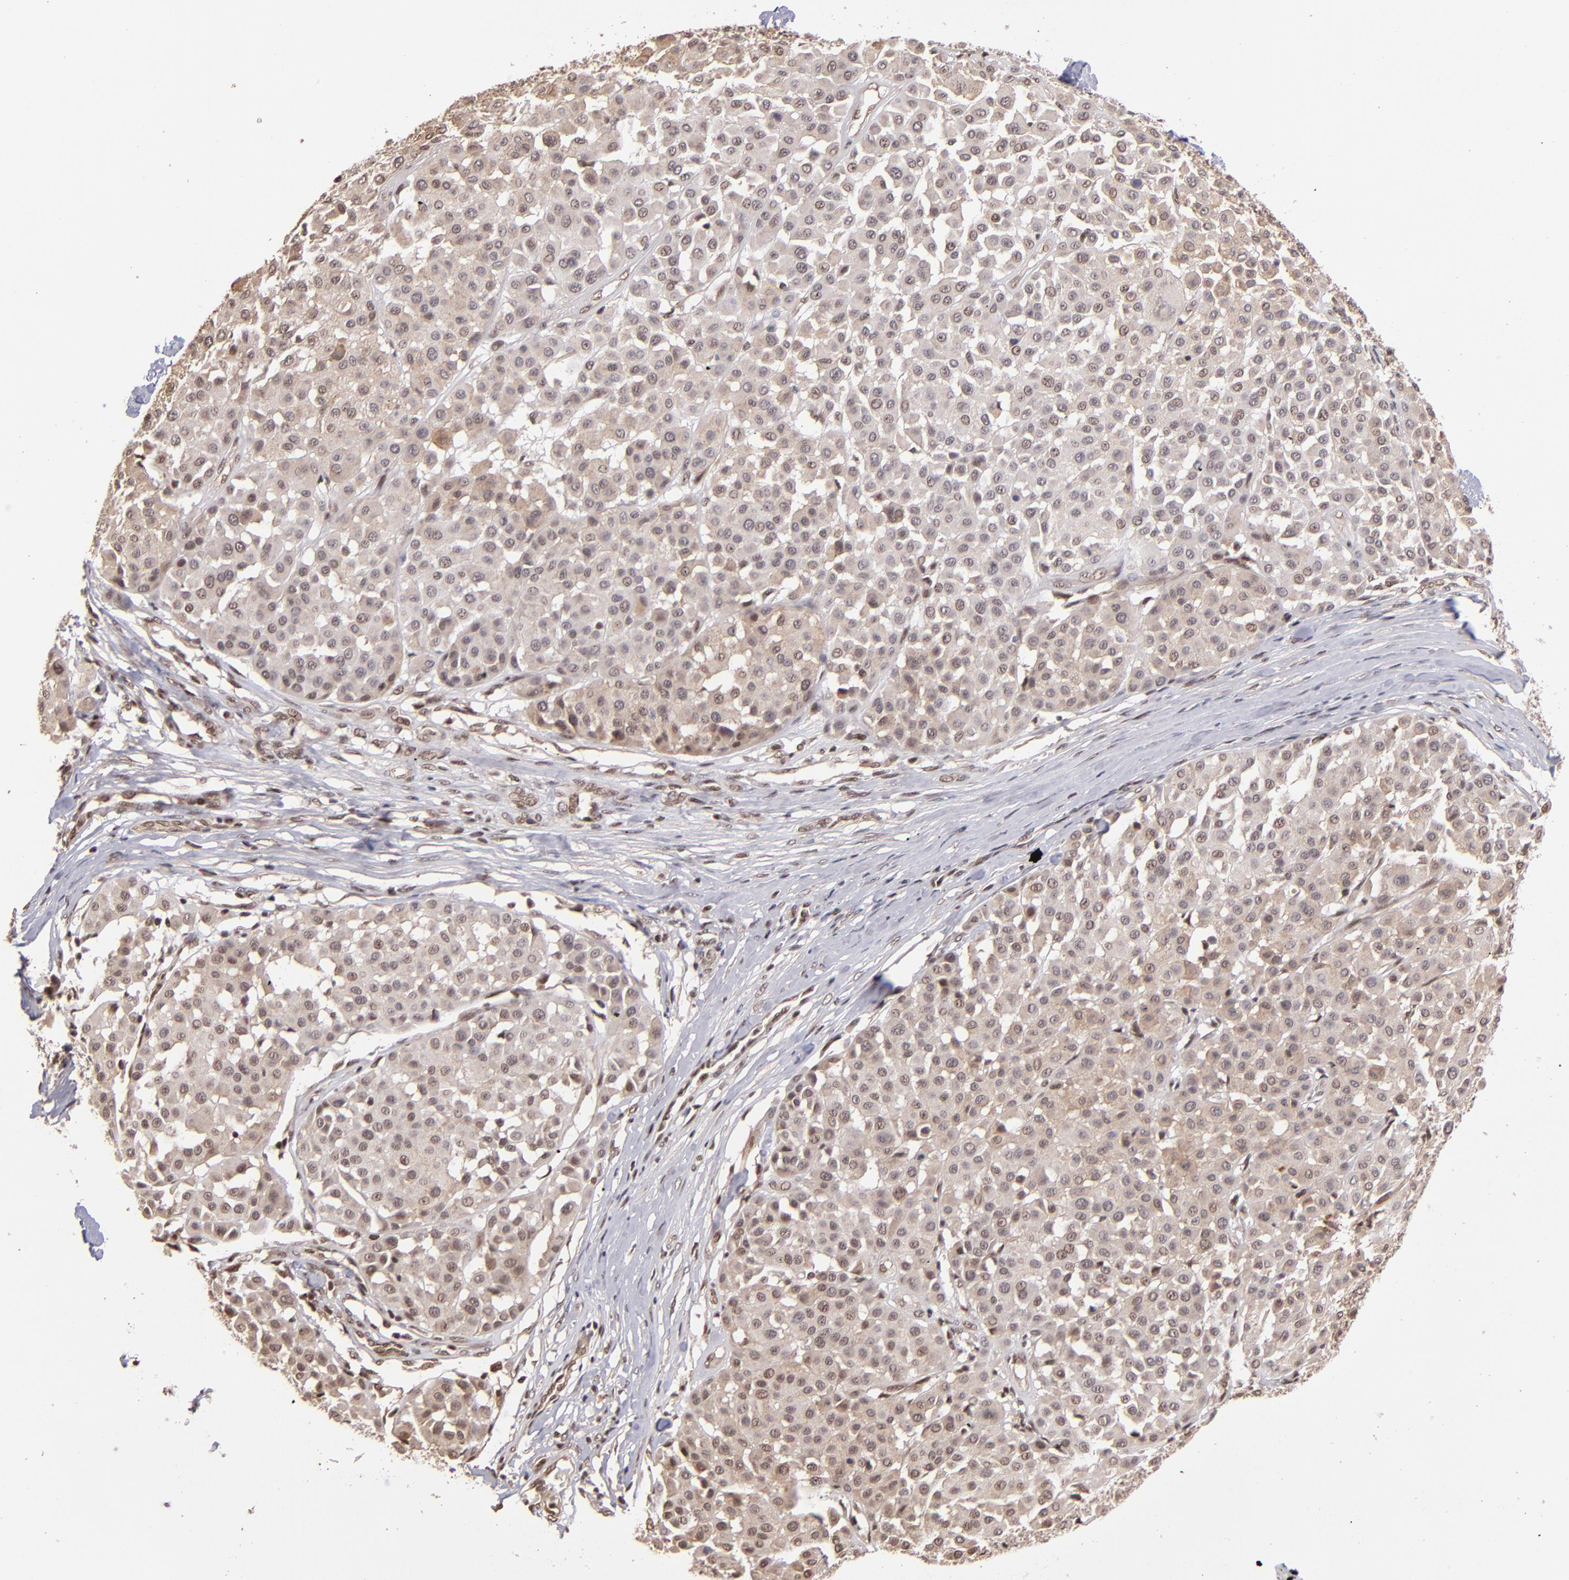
{"staining": {"intensity": "weak", "quantity": "<25%", "location": "nuclear"}, "tissue": "melanoma", "cell_type": "Tumor cells", "image_type": "cancer", "snomed": [{"axis": "morphology", "description": "Malignant melanoma, Metastatic site"}, {"axis": "topography", "description": "Soft tissue"}], "caption": "Immunohistochemistry micrograph of human malignant melanoma (metastatic site) stained for a protein (brown), which reveals no expression in tumor cells.", "gene": "TERF2", "patient": {"sex": "male", "age": 41}}